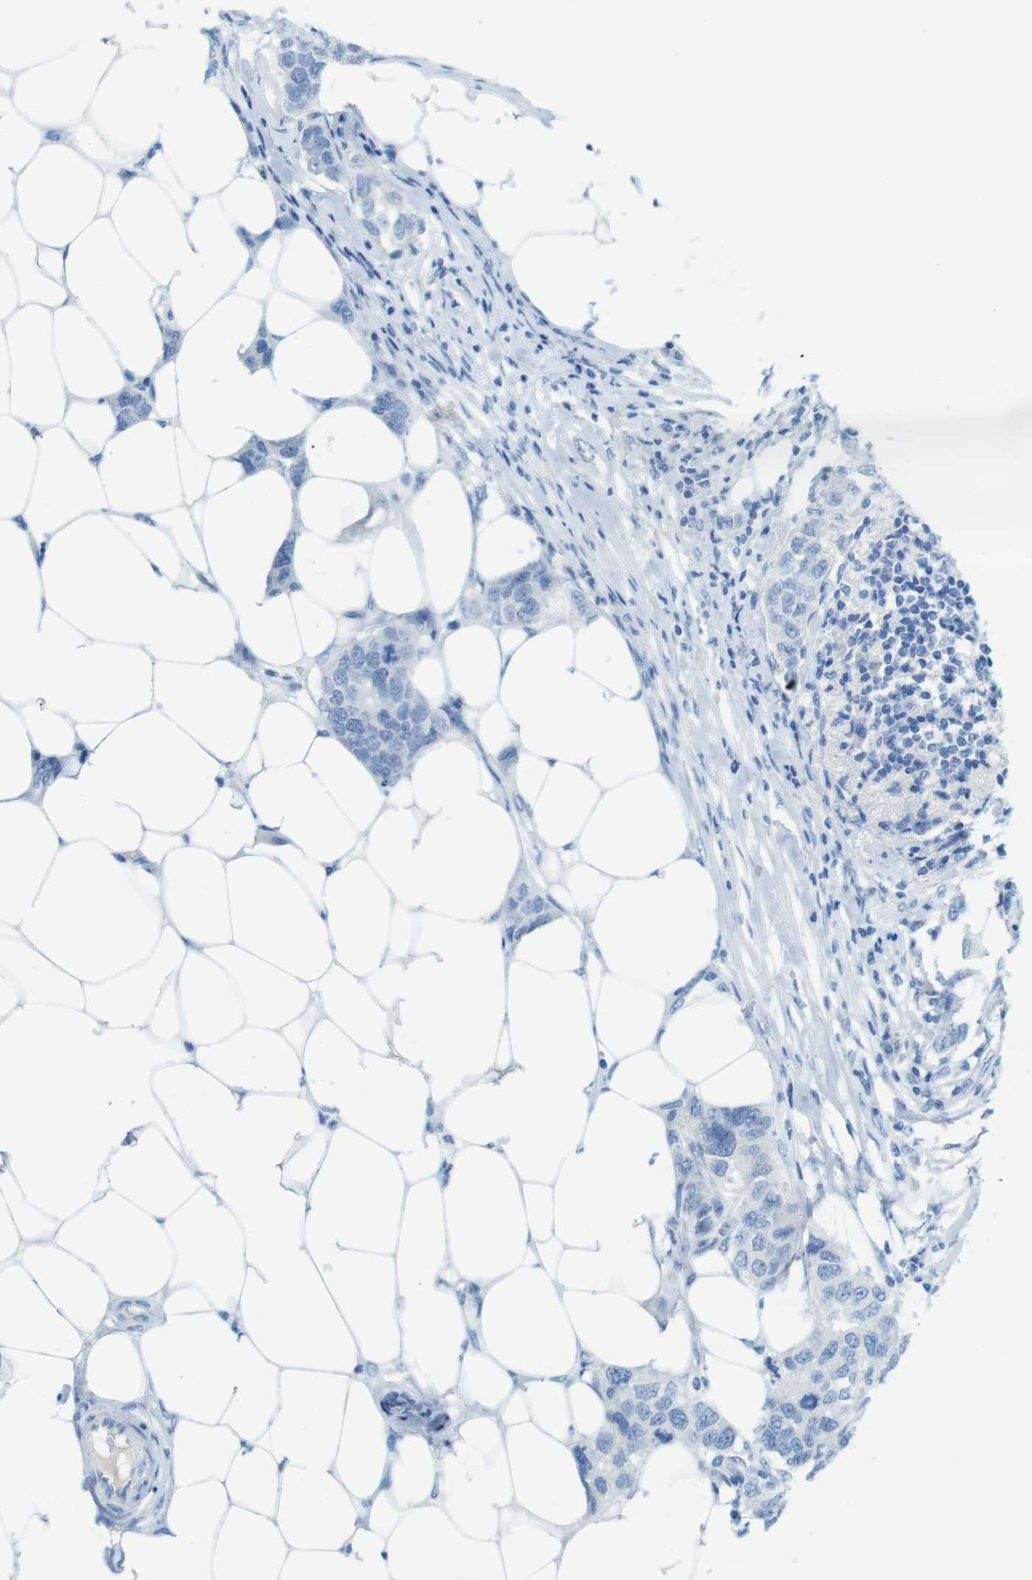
{"staining": {"intensity": "negative", "quantity": "none", "location": "none"}, "tissue": "breast cancer", "cell_type": "Tumor cells", "image_type": "cancer", "snomed": [{"axis": "morphology", "description": "Duct carcinoma"}, {"axis": "topography", "description": "Breast"}], "caption": "Immunohistochemistry (IHC) of intraductal carcinoma (breast) shows no expression in tumor cells.", "gene": "GAP43", "patient": {"sex": "female", "age": 50}}